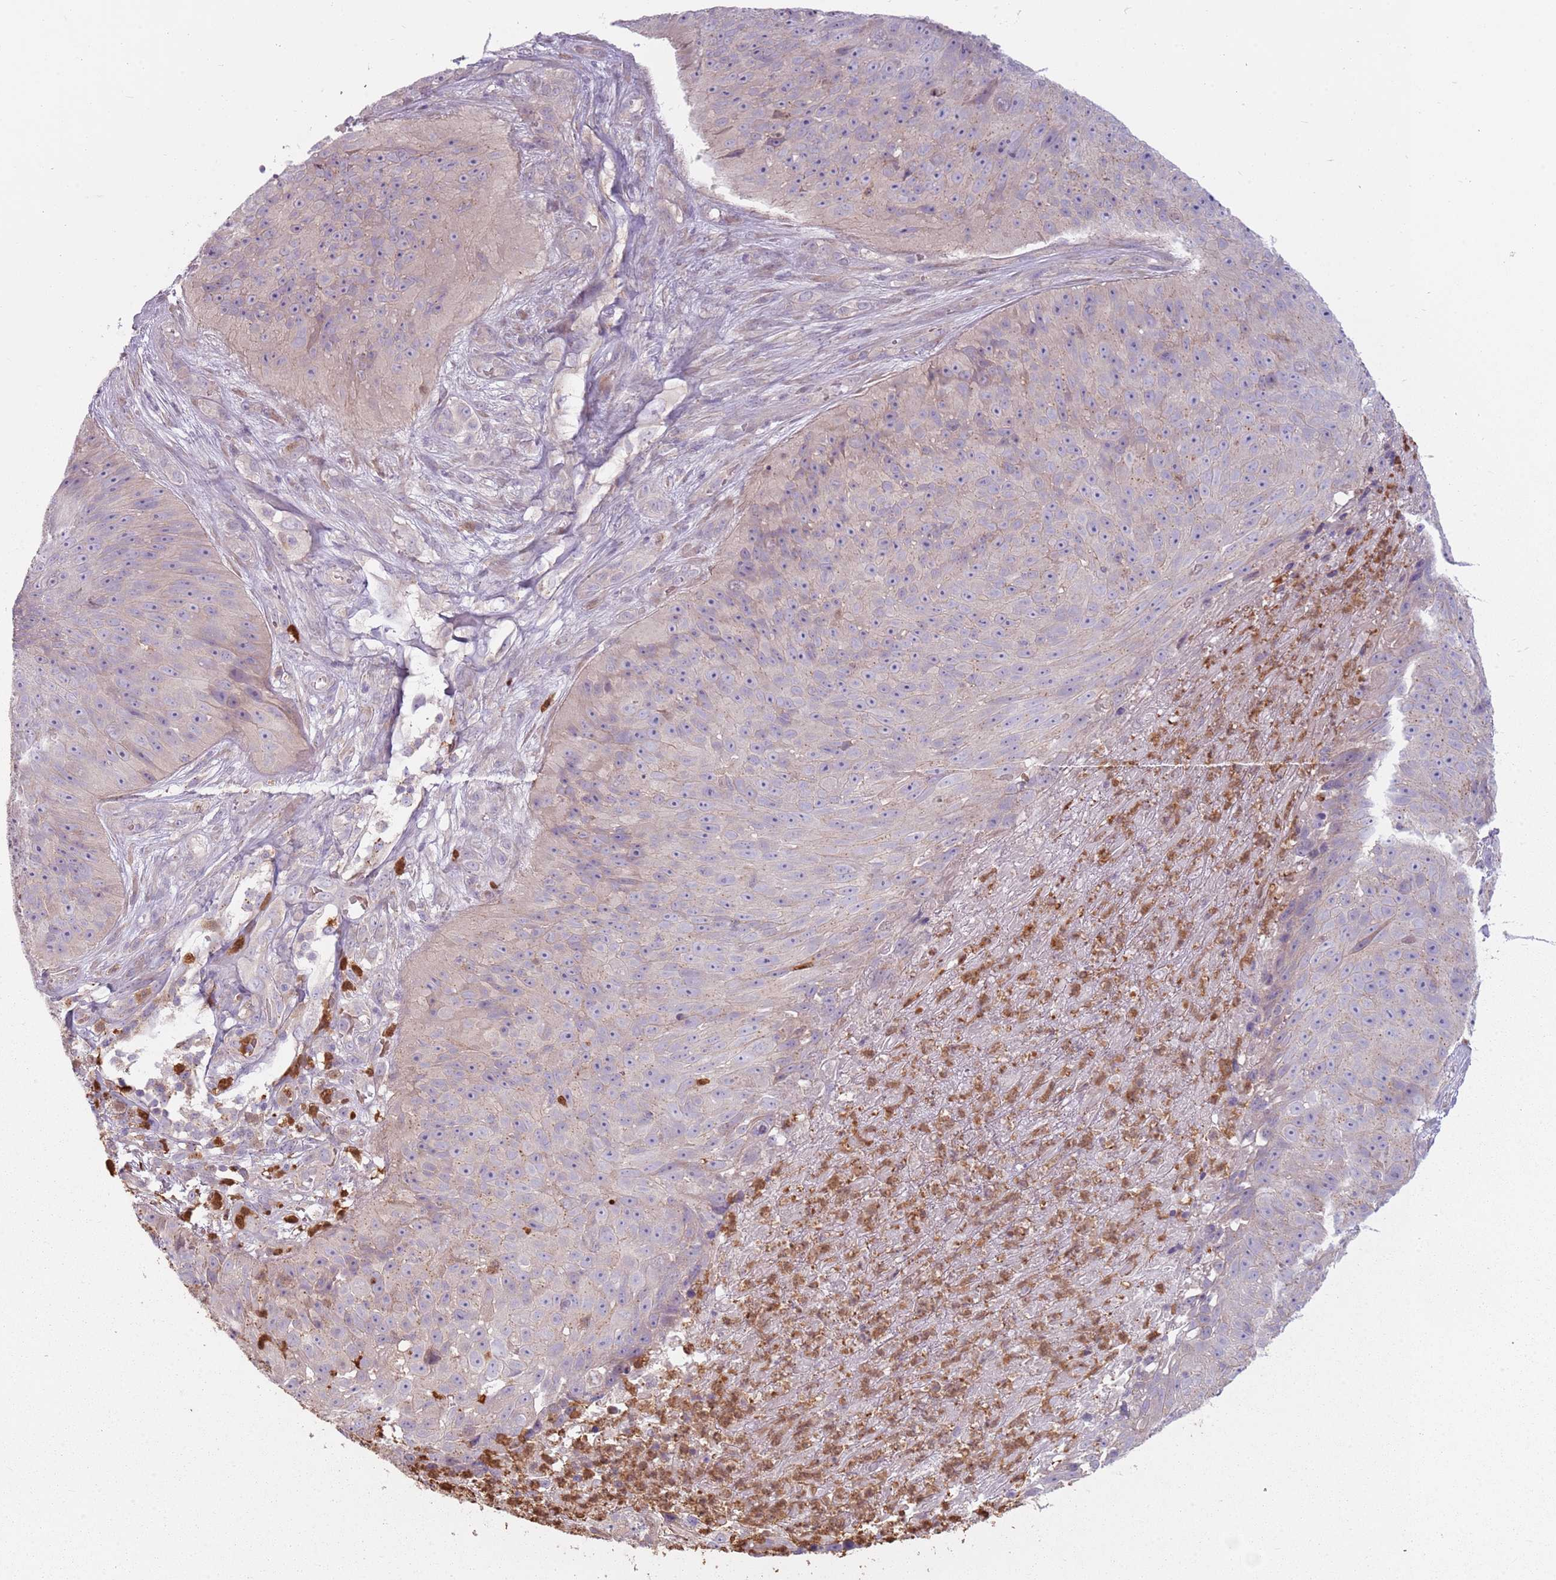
{"staining": {"intensity": "weak", "quantity": "<25%", "location": "cytoplasmic/membranous"}, "tissue": "skin cancer", "cell_type": "Tumor cells", "image_type": "cancer", "snomed": [{"axis": "morphology", "description": "Squamous cell carcinoma, NOS"}, {"axis": "topography", "description": "Skin"}], "caption": "This is an immunohistochemistry (IHC) image of skin cancer (squamous cell carcinoma). There is no expression in tumor cells.", "gene": "SPAG4", "patient": {"sex": "female", "age": 87}}